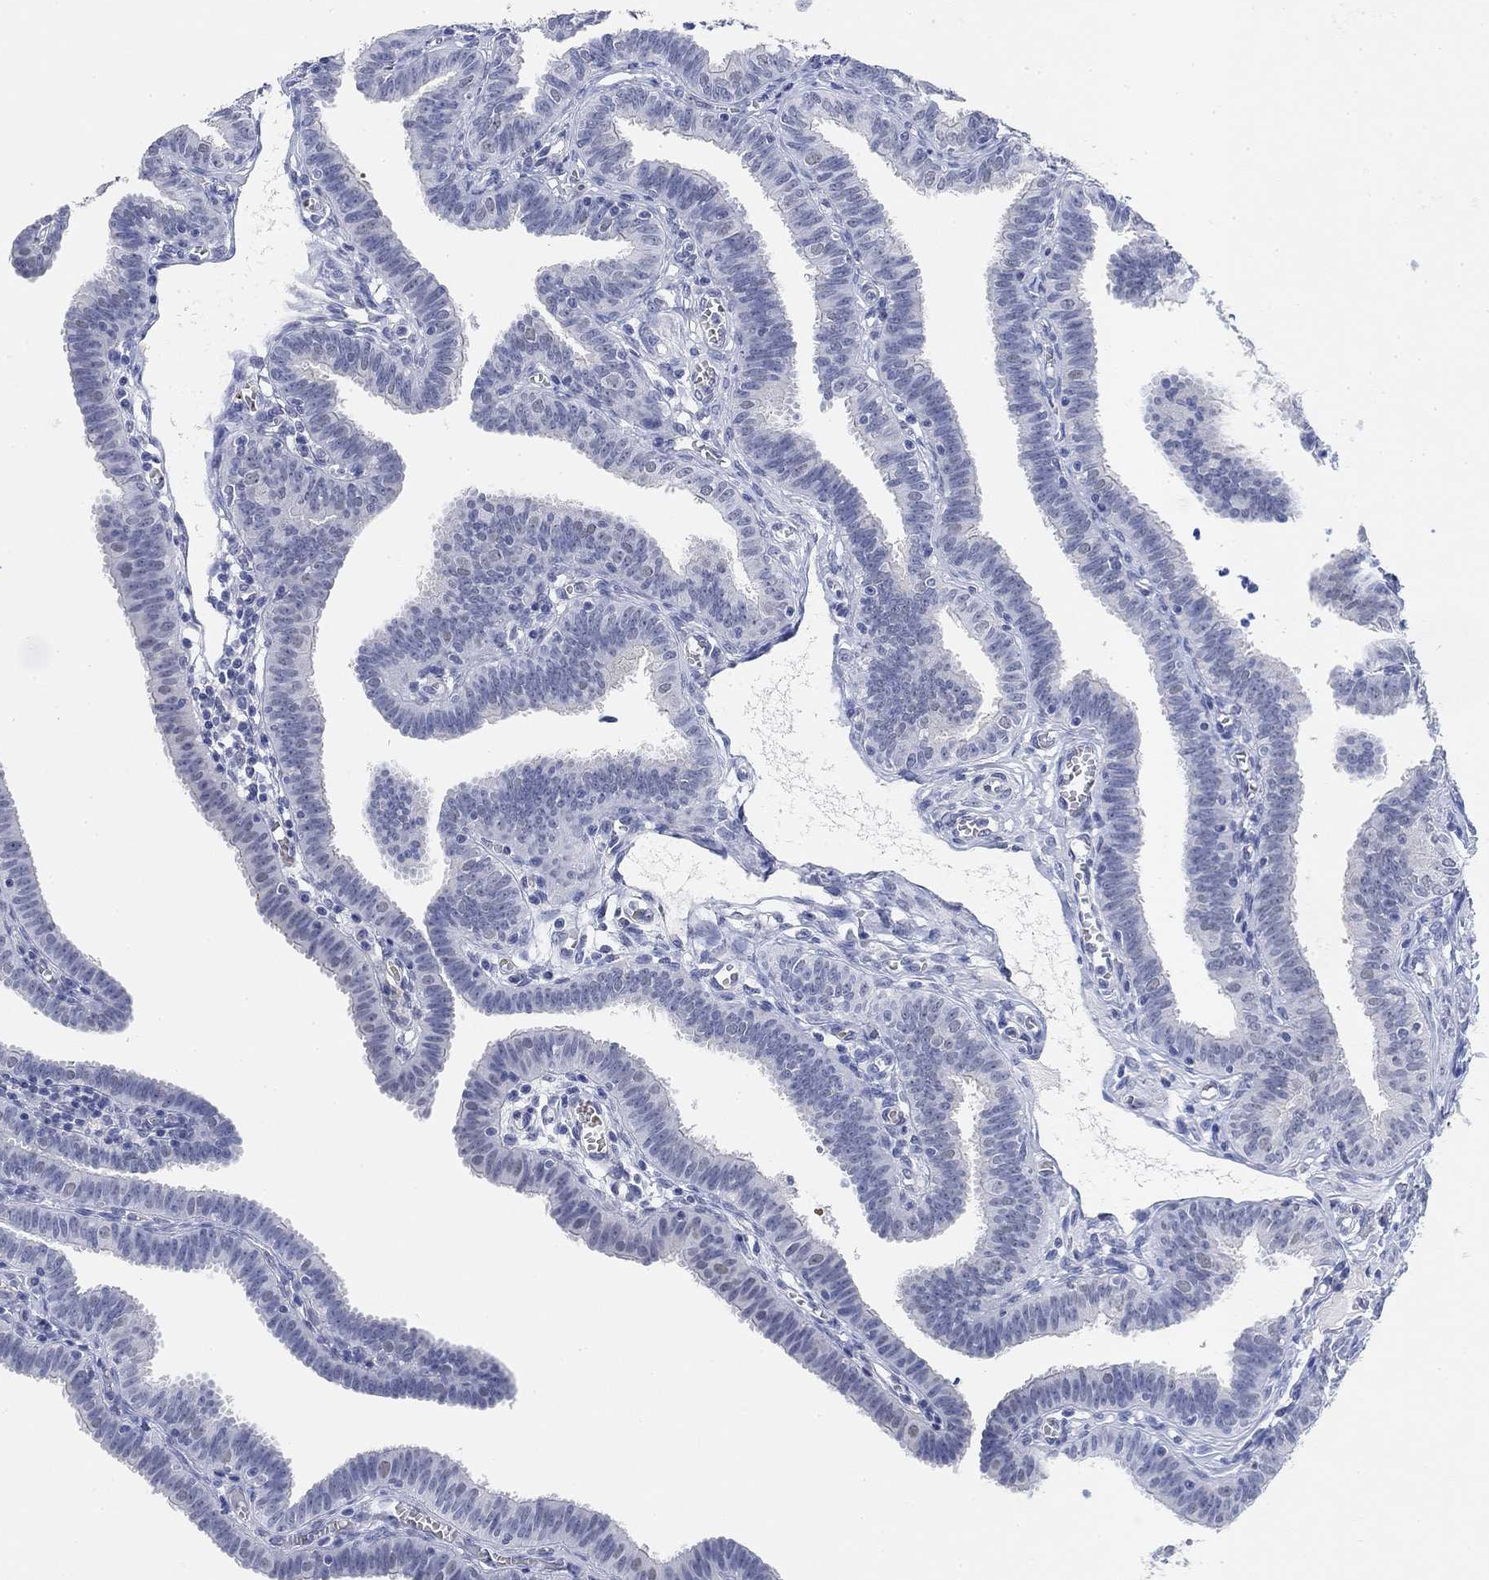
{"staining": {"intensity": "negative", "quantity": "none", "location": "none"}, "tissue": "fallopian tube", "cell_type": "Glandular cells", "image_type": "normal", "snomed": [{"axis": "morphology", "description": "Normal tissue, NOS"}, {"axis": "topography", "description": "Fallopian tube"}], "caption": "DAB immunohistochemical staining of normal fallopian tube exhibits no significant staining in glandular cells.", "gene": "PAX6", "patient": {"sex": "female", "age": 25}}